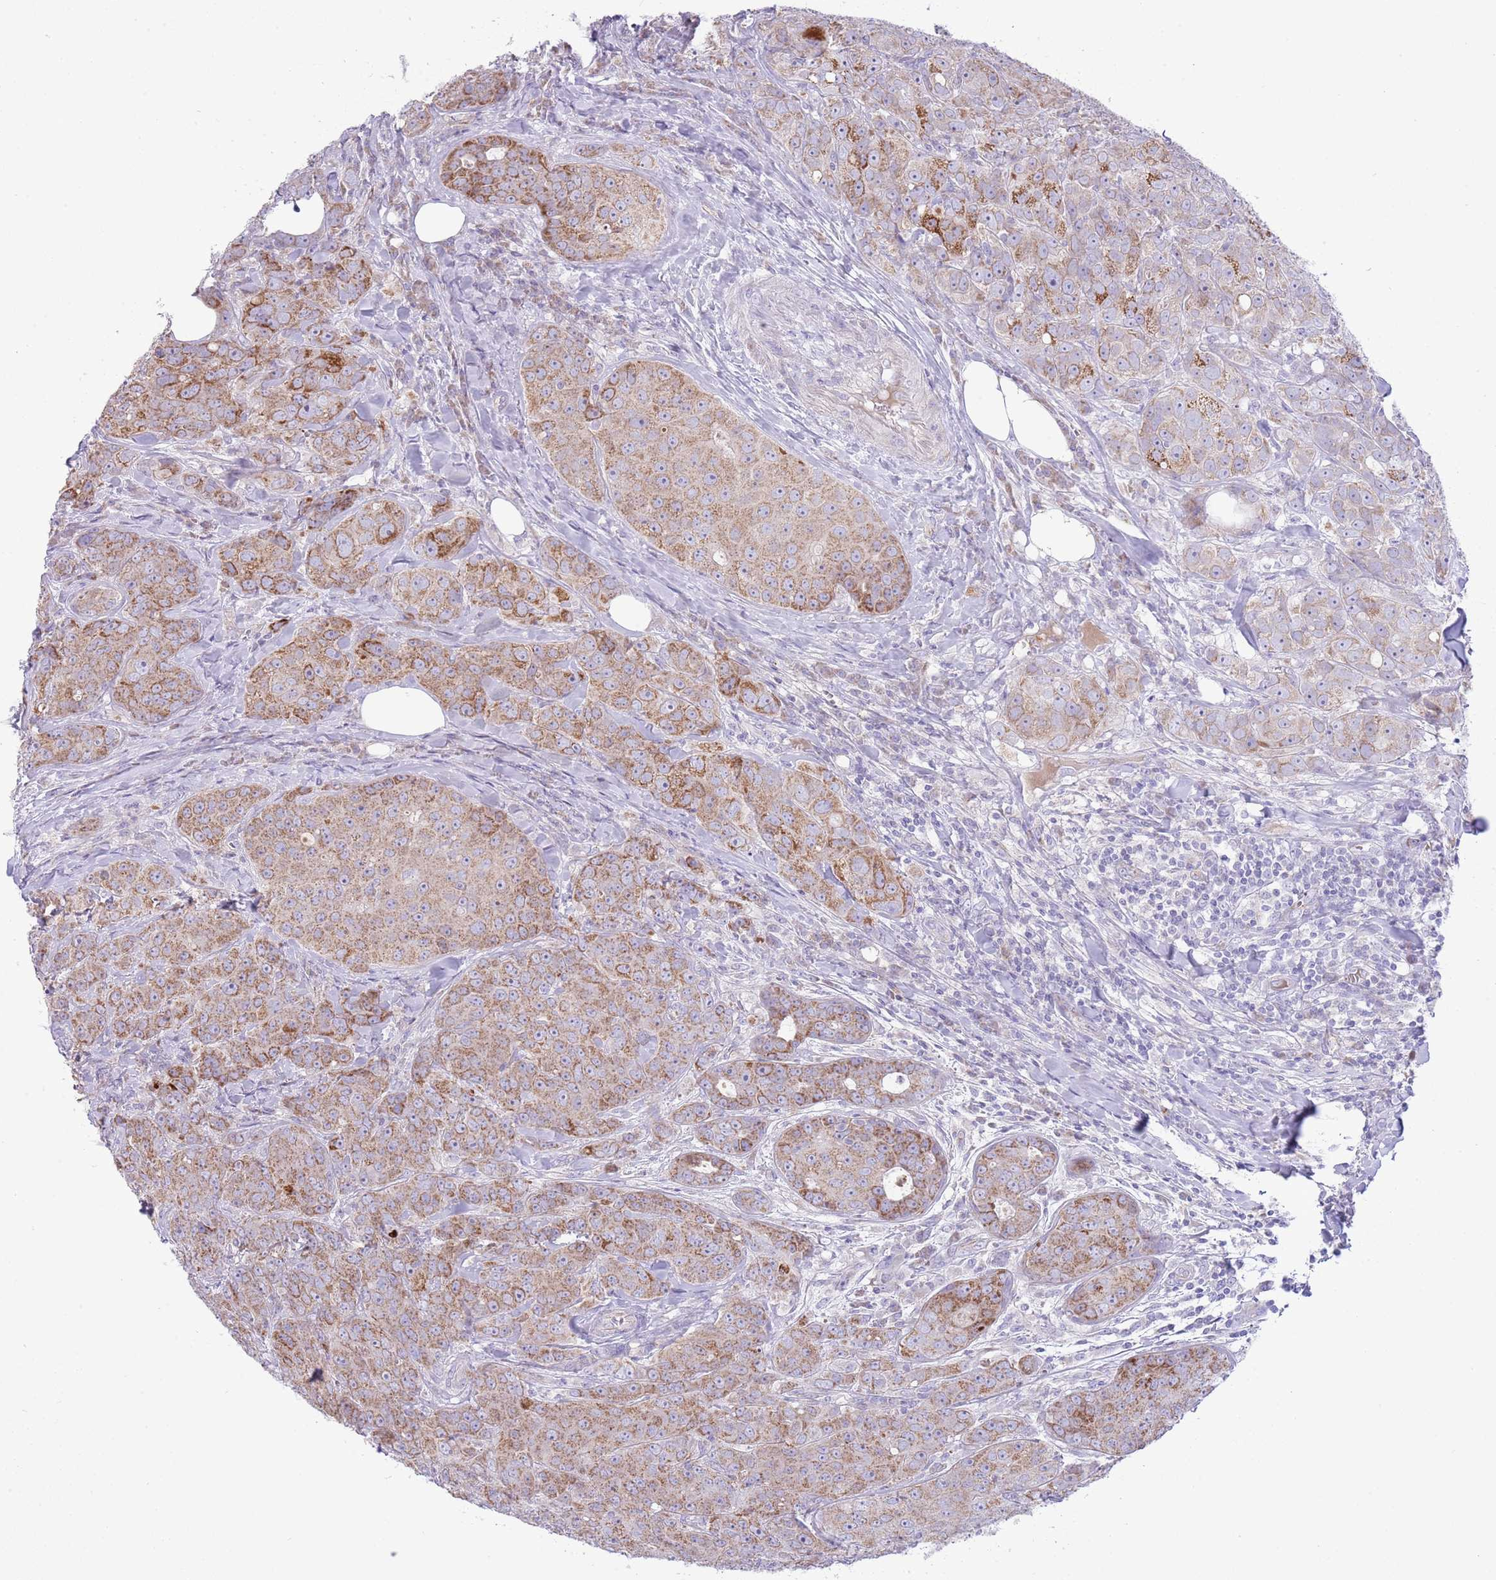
{"staining": {"intensity": "moderate", "quantity": ">75%", "location": "cytoplasmic/membranous"}, "tissue": "breast cancer", "cell_type": "Tumor cells", "image_type": "cancer", "snomed": [{"axis": "morphology", "description": "Duct carcinoma"}, {"axis": "topography", "description": "Breast"}], "caption": "High-magnification brightfield microscopy of breast invasive ductal carcinoma stained with DAB (3,3'-diaminobenzidine) (brown) and counterstained with hematoxylin (blue). tumor cells exhibit moderate cytoplasmic/membranous positivity is appreciated in approximately>75% of cells. (DAB (3,3'-diaminobenzidine) IHC with brightfield microscopy, high magnification).", "gene": "OAZ2", "patient": {"sex": "female", "age": 43}}